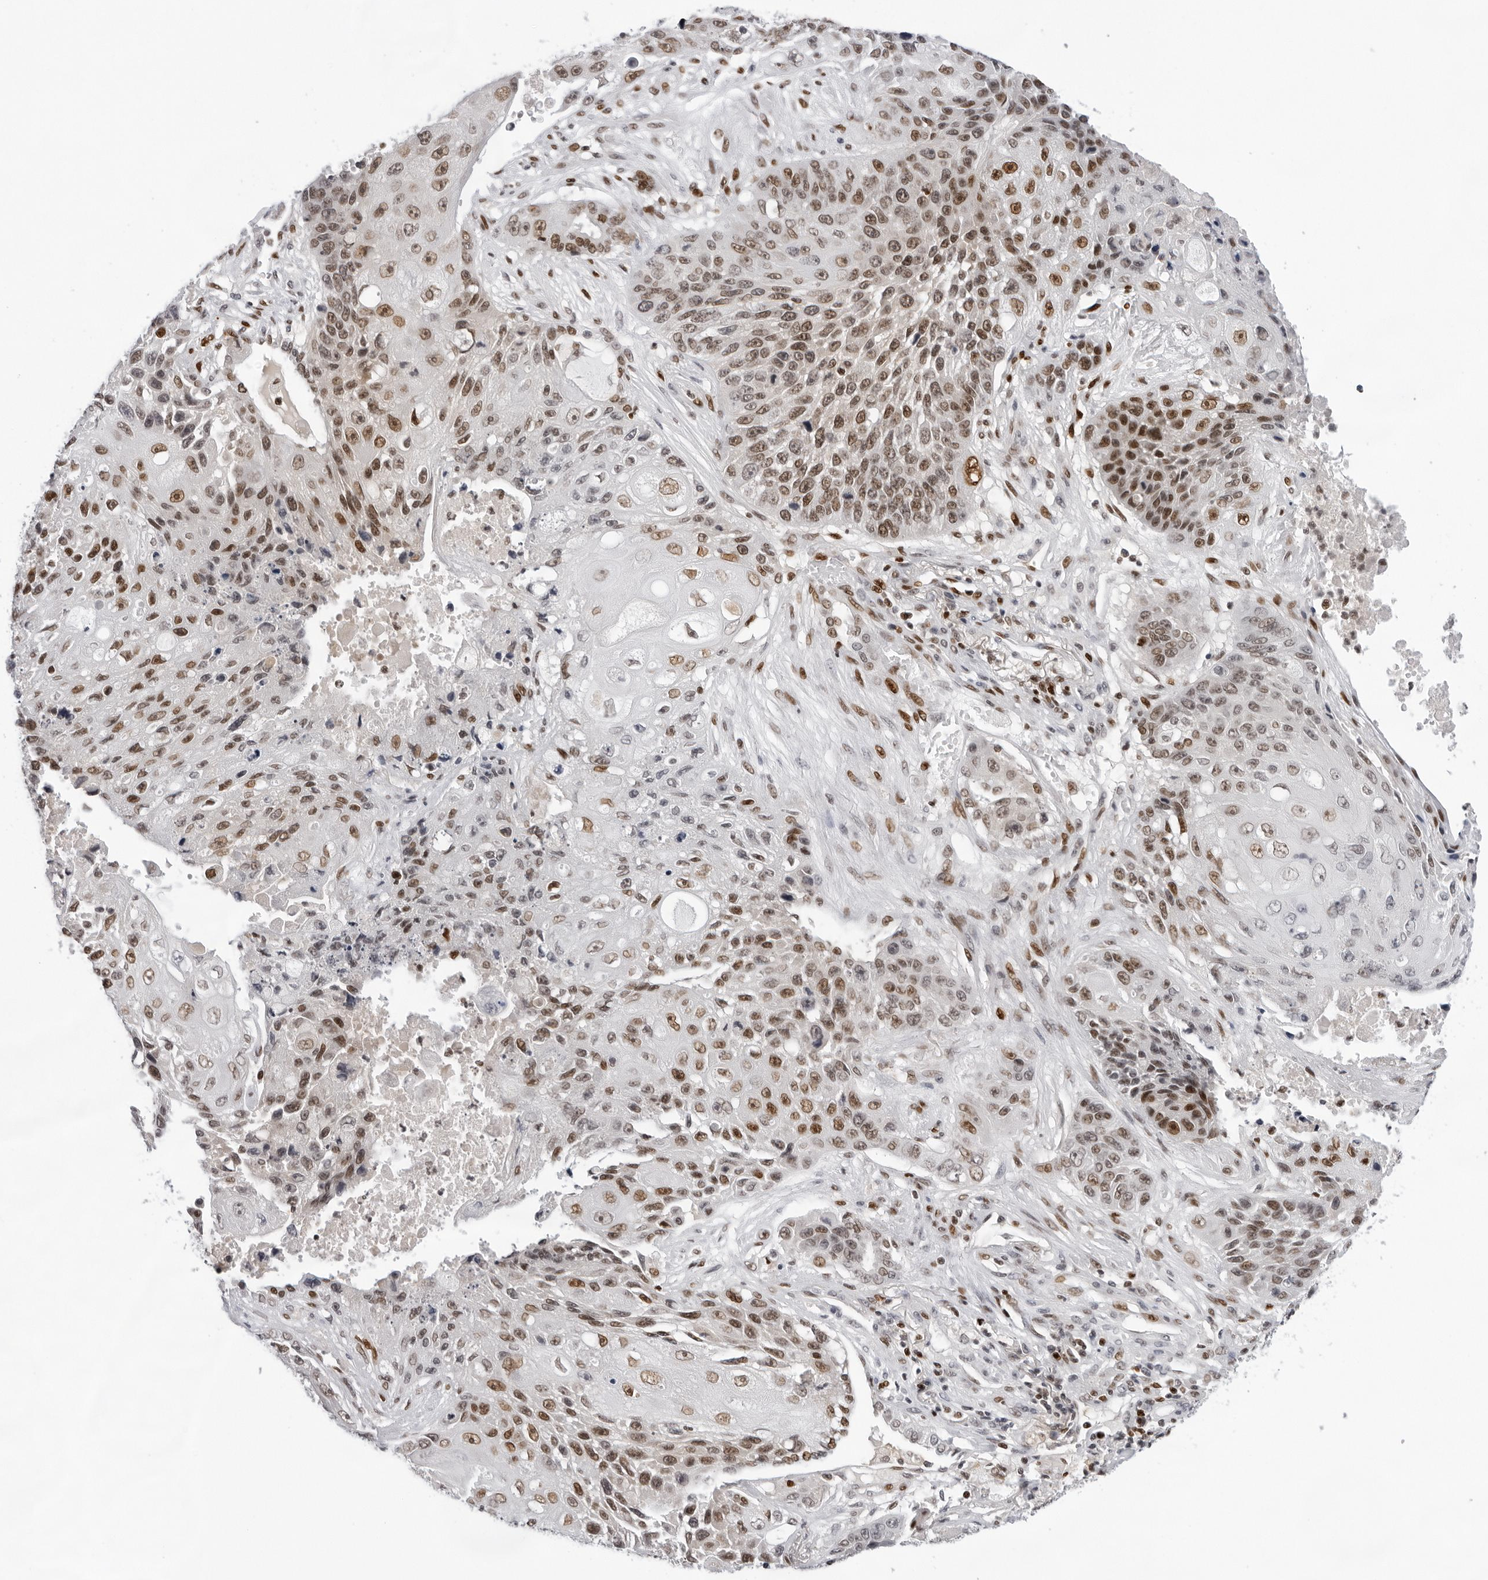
{"staining": {"intensity": "moderate", "quantity": ">75%", "location": "nuclear"}, "tissue": "lung cancer", "cell_type": "Tumor cells", "image_type": "cancer", "snomed": [{"axis": "morphology", "description": "Squamous cell carcinoma, NOS"}, {"axis": "topography", "description": "Lung"}], "caption": "Approximately >75% of tumor cells in human lung cancer show moderate nuclear protein staining as visualized by brown immunohistochemical staining.", "gene": "OGG1", "patient": {"sex": "male", "age": 61}}